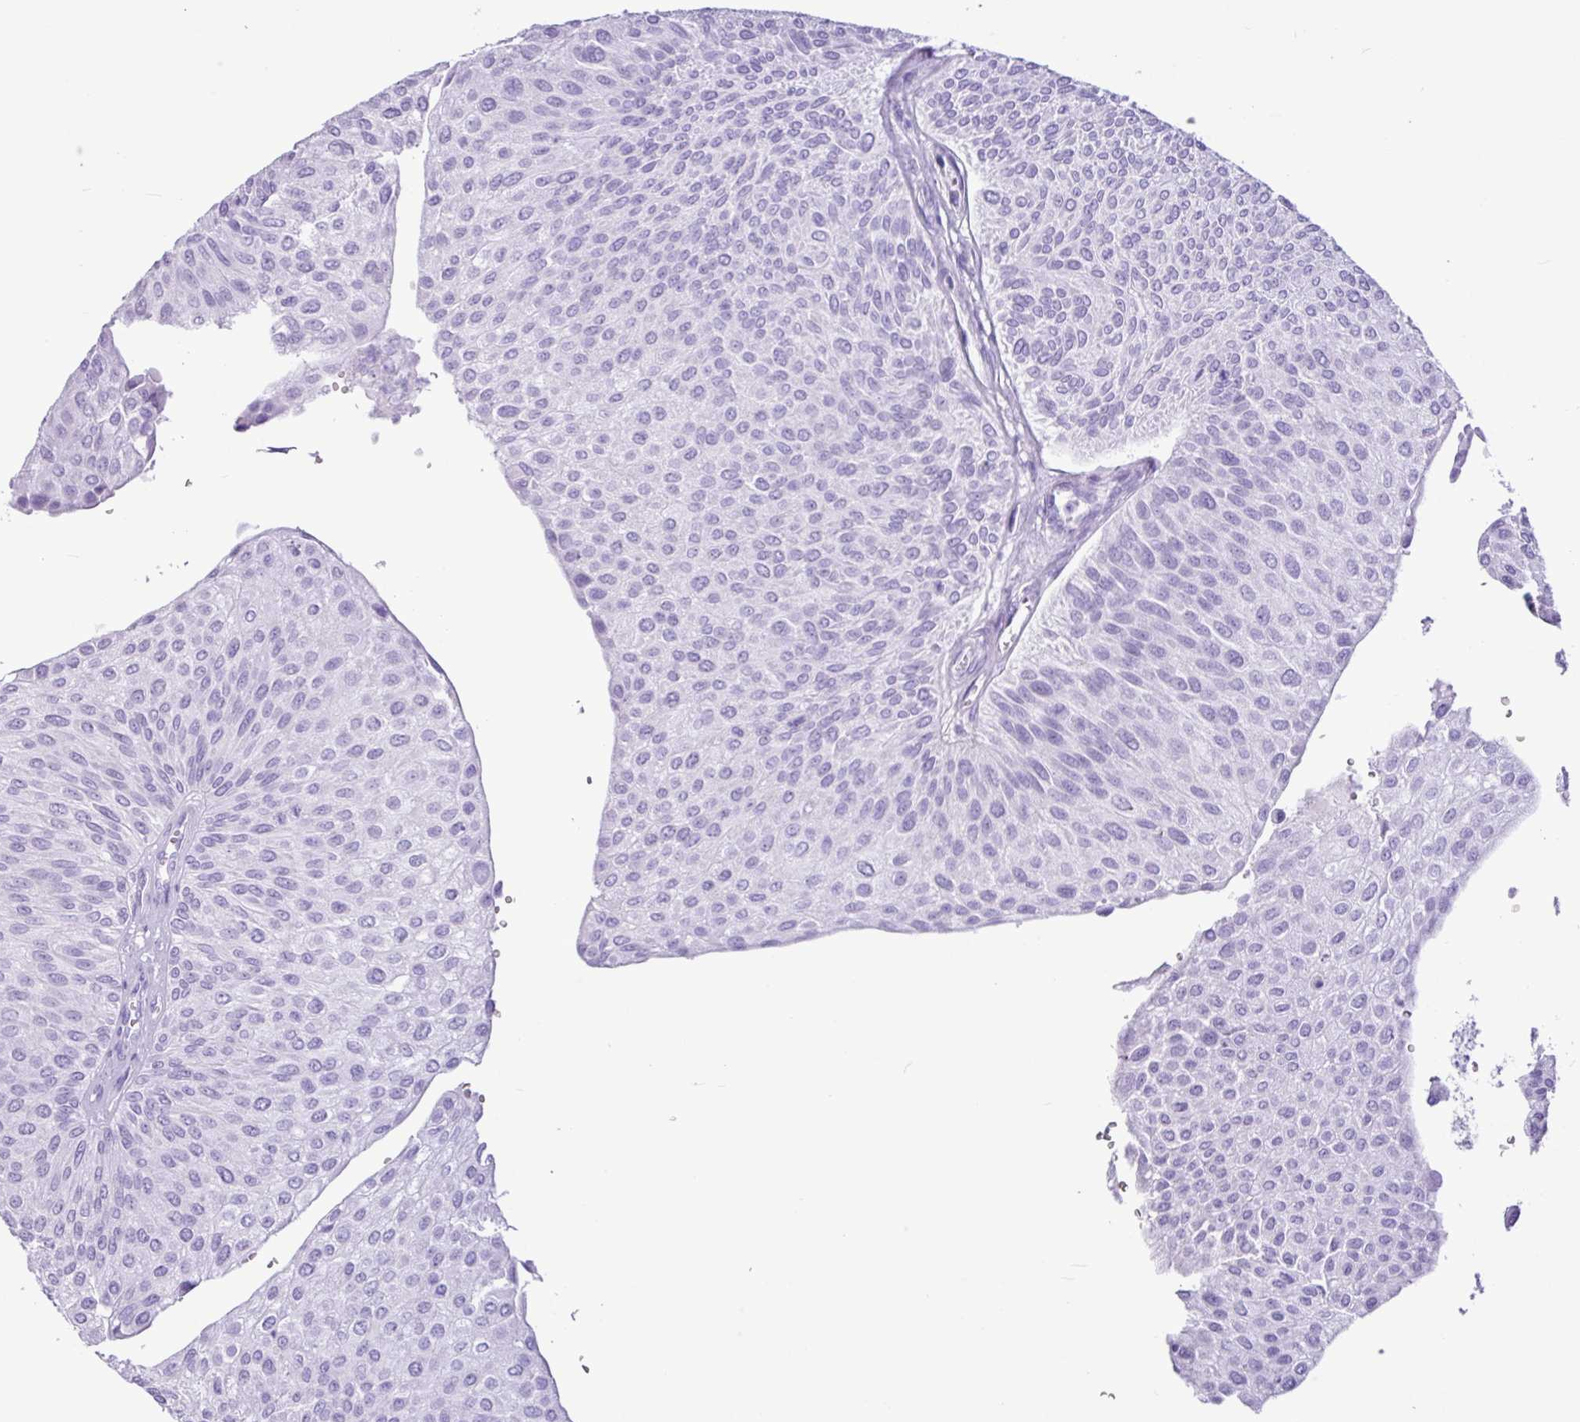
{"staining": {"intensity": "negative", "quantity": "none", "location": "none"}, "tissue": "urothelial cancer", "cell_type": "Tumor cells", "image_type": "cancer", "snomed": [{"axis": "morphology", "description": "Urothelial carcinoma, NOS"}, {"axis": "topography", "description": "Urinary bladder"}], "caption": "Immunohistochemical staining of transitional cell carcinoma reveals no significant expression in tumor cells.", "gene": "CKMT2", "patient": {"sex": "male", "age": 67}}